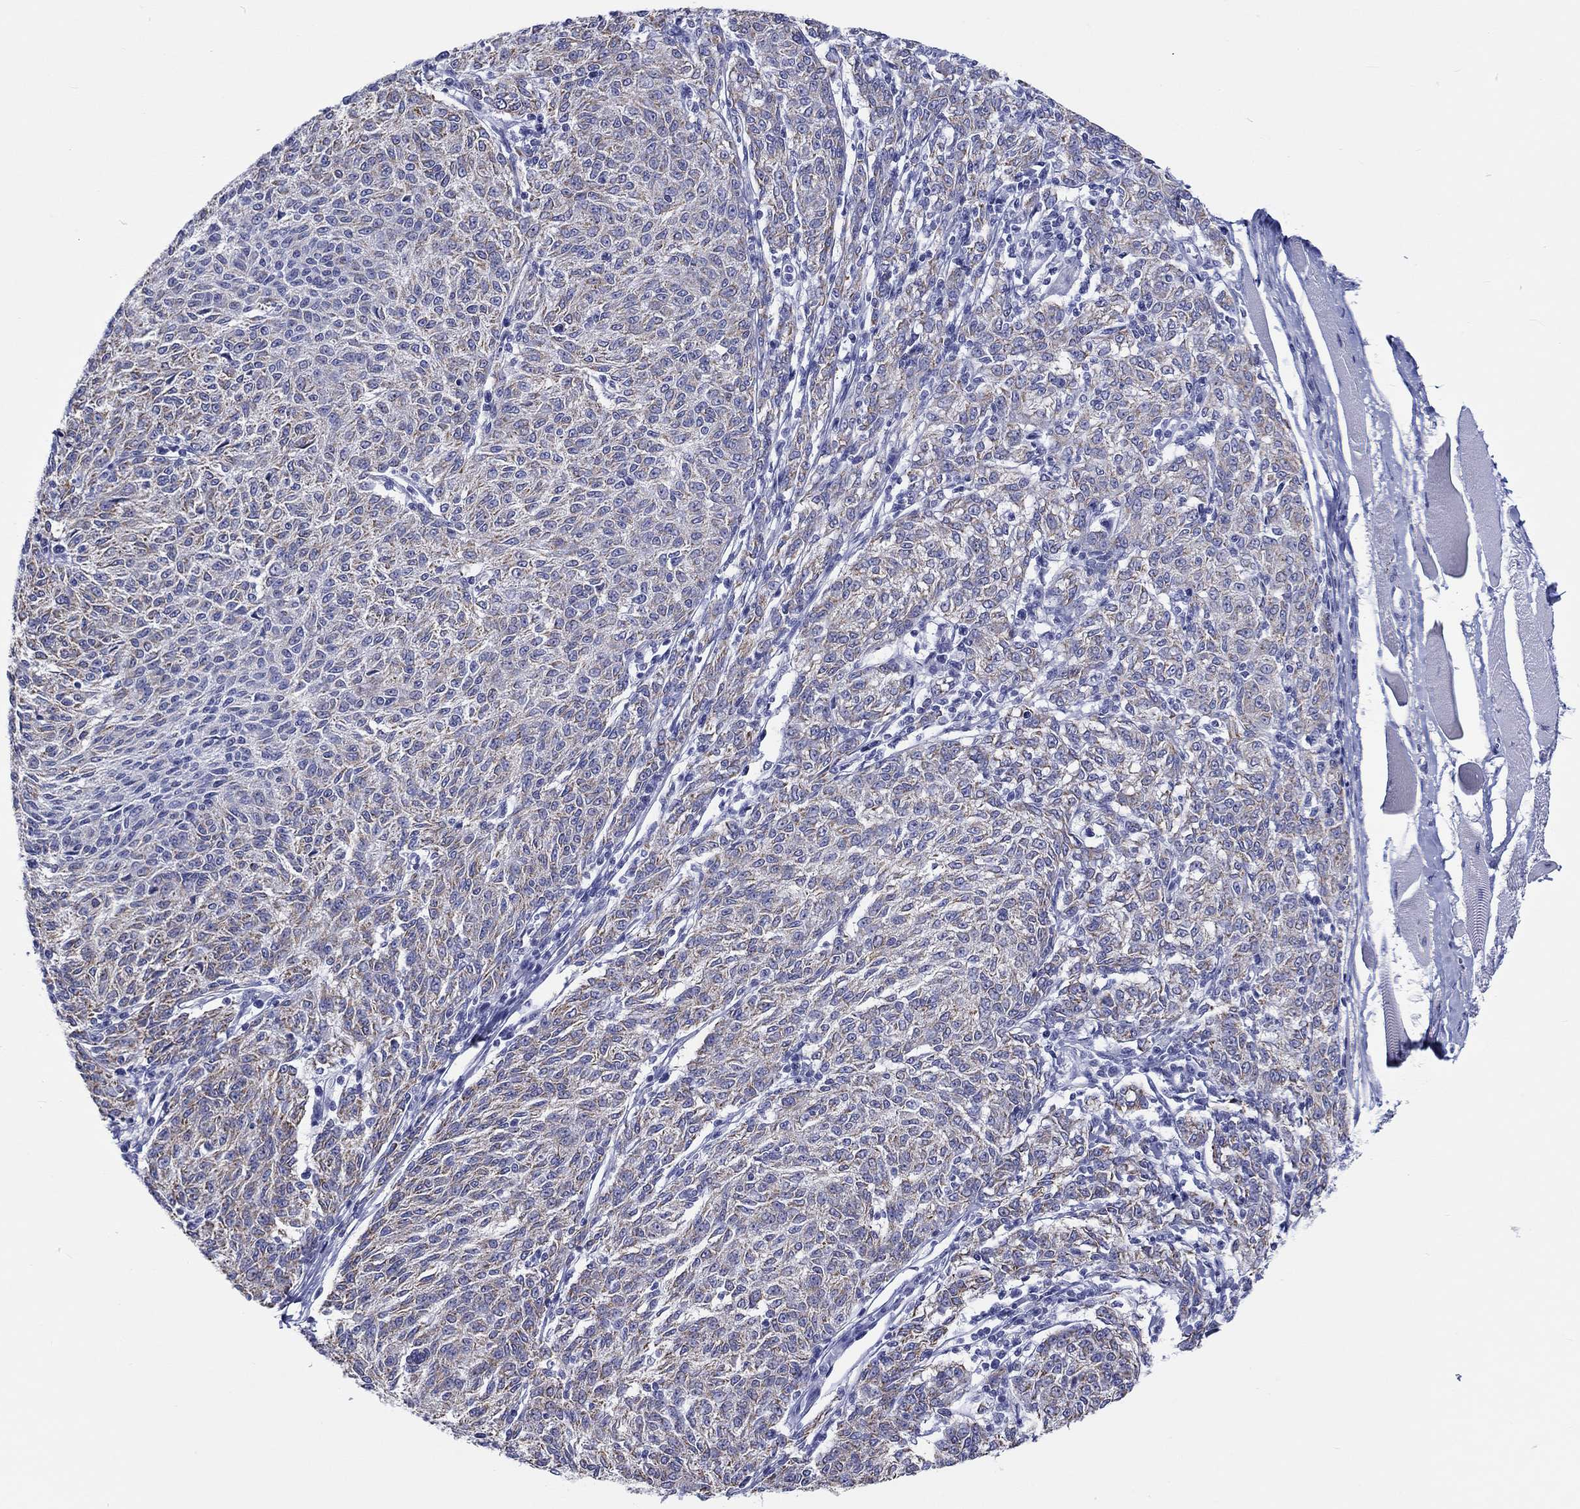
{"staining": {"intensity": "negative", "quantity": "none", "location": "none"}, "tissue": "melanoma", "cell_type": "Tumor cells", "image_type": "cancer", "snomed": [{"axis": "morphology", "description": "Malignant melanoma, NOS"}, {"axis": "topography", "description": "Skin"}], "caption": "IHC image of neoplastic tissue: human melanoma stained with DAB (3,3'-diaminobenzidine) reveals no significant protein staining in tumor cells. (Immunohistochemistry (ihc), brightfield microscopy, high magnification).", "gene": "H1-1", "patient": {"sex": "female", "age": 72}}